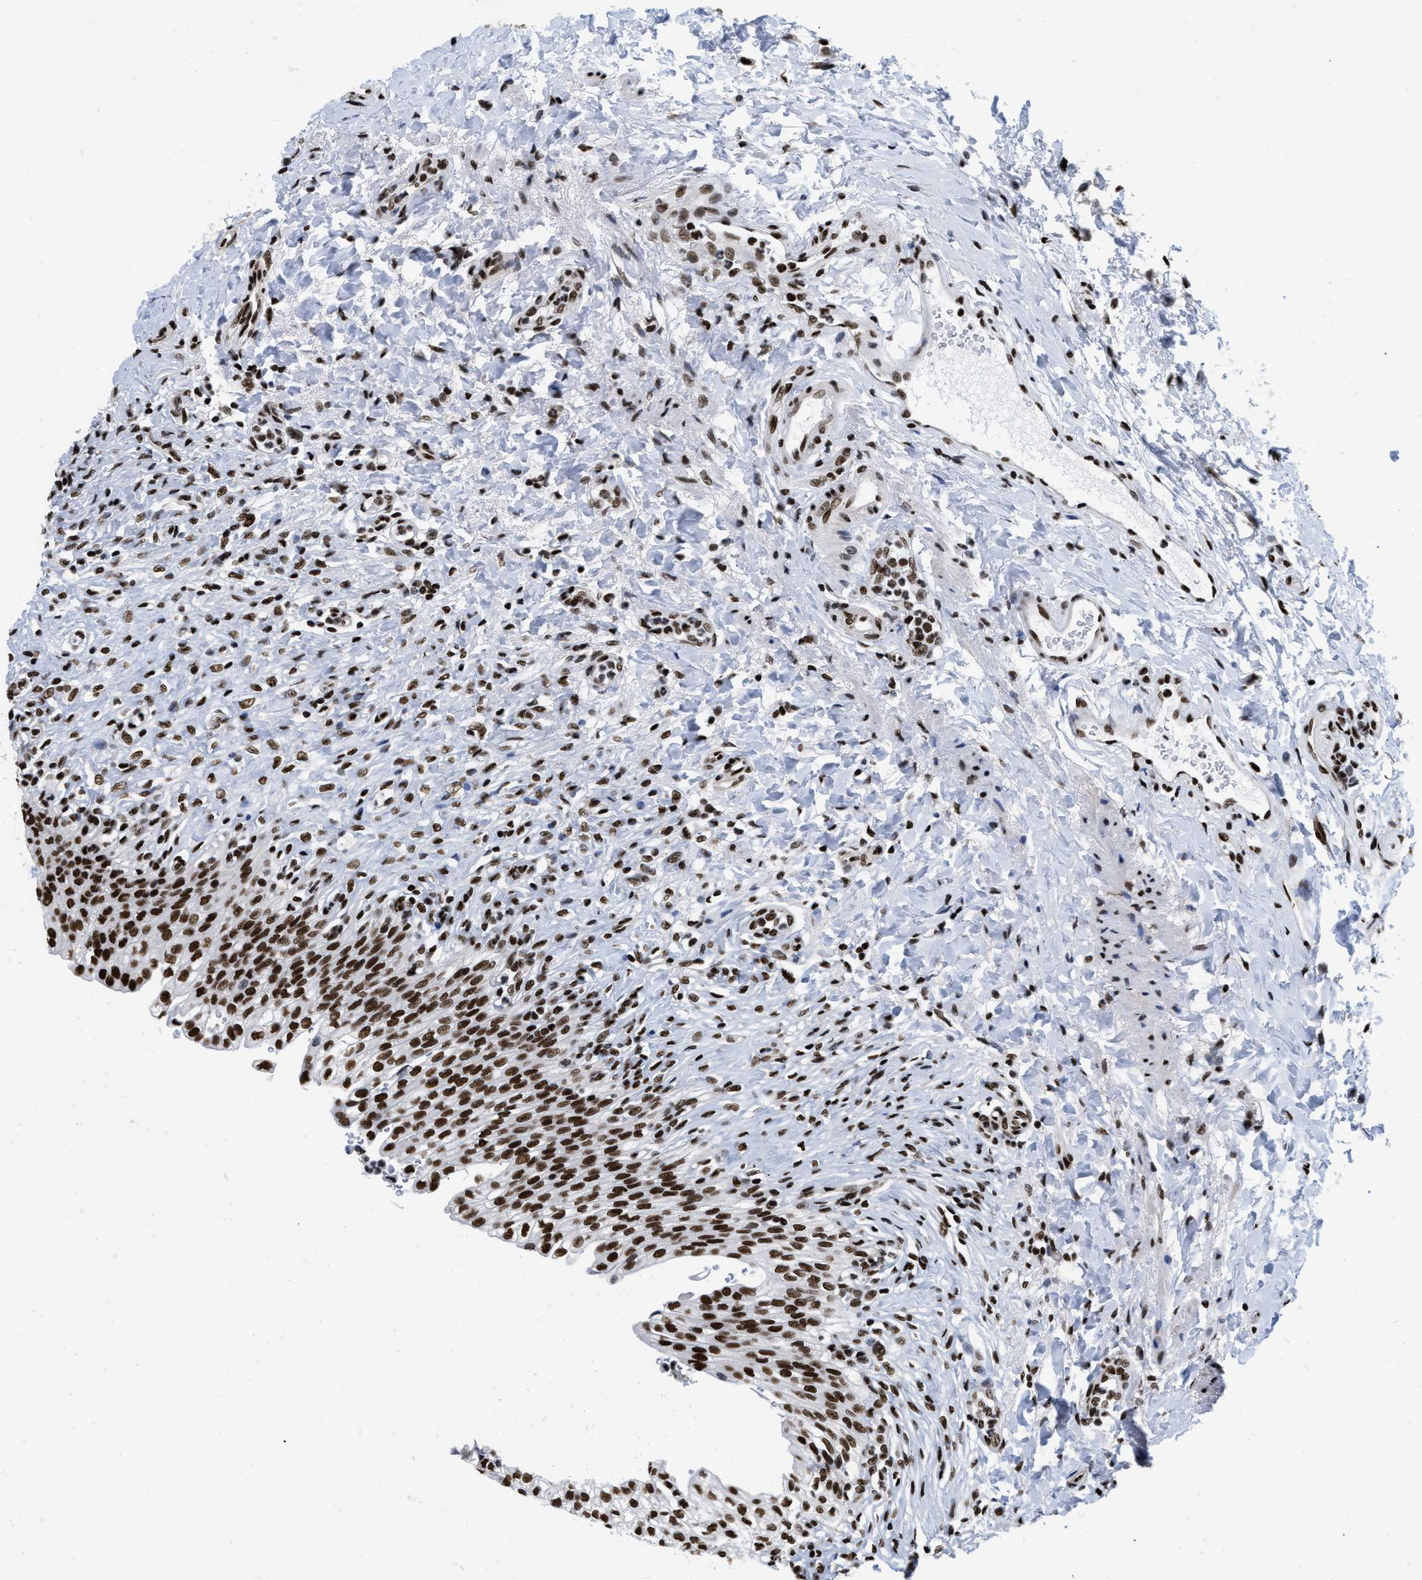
{"staining": {"intensity": "strong", "quantity": ">75%", "location": "nuclear"}, "tissue": "urinary bladder", "cell_type": "Urothelial cells", "image_type": "normal", "snomed": [{"axis": "morphology", "description": "Urothelial carcinoma, High grade"}, {"axis": "topography", "description": "Urinary bladder"}], "caption": "This micrograph demonstrates IHC staining of benign urinary bladder, with high strong nuclear expression in approximately >75% of urothelial cells.", "gene": "CREB1", "patient": {"sex": "male", "age": 46}}